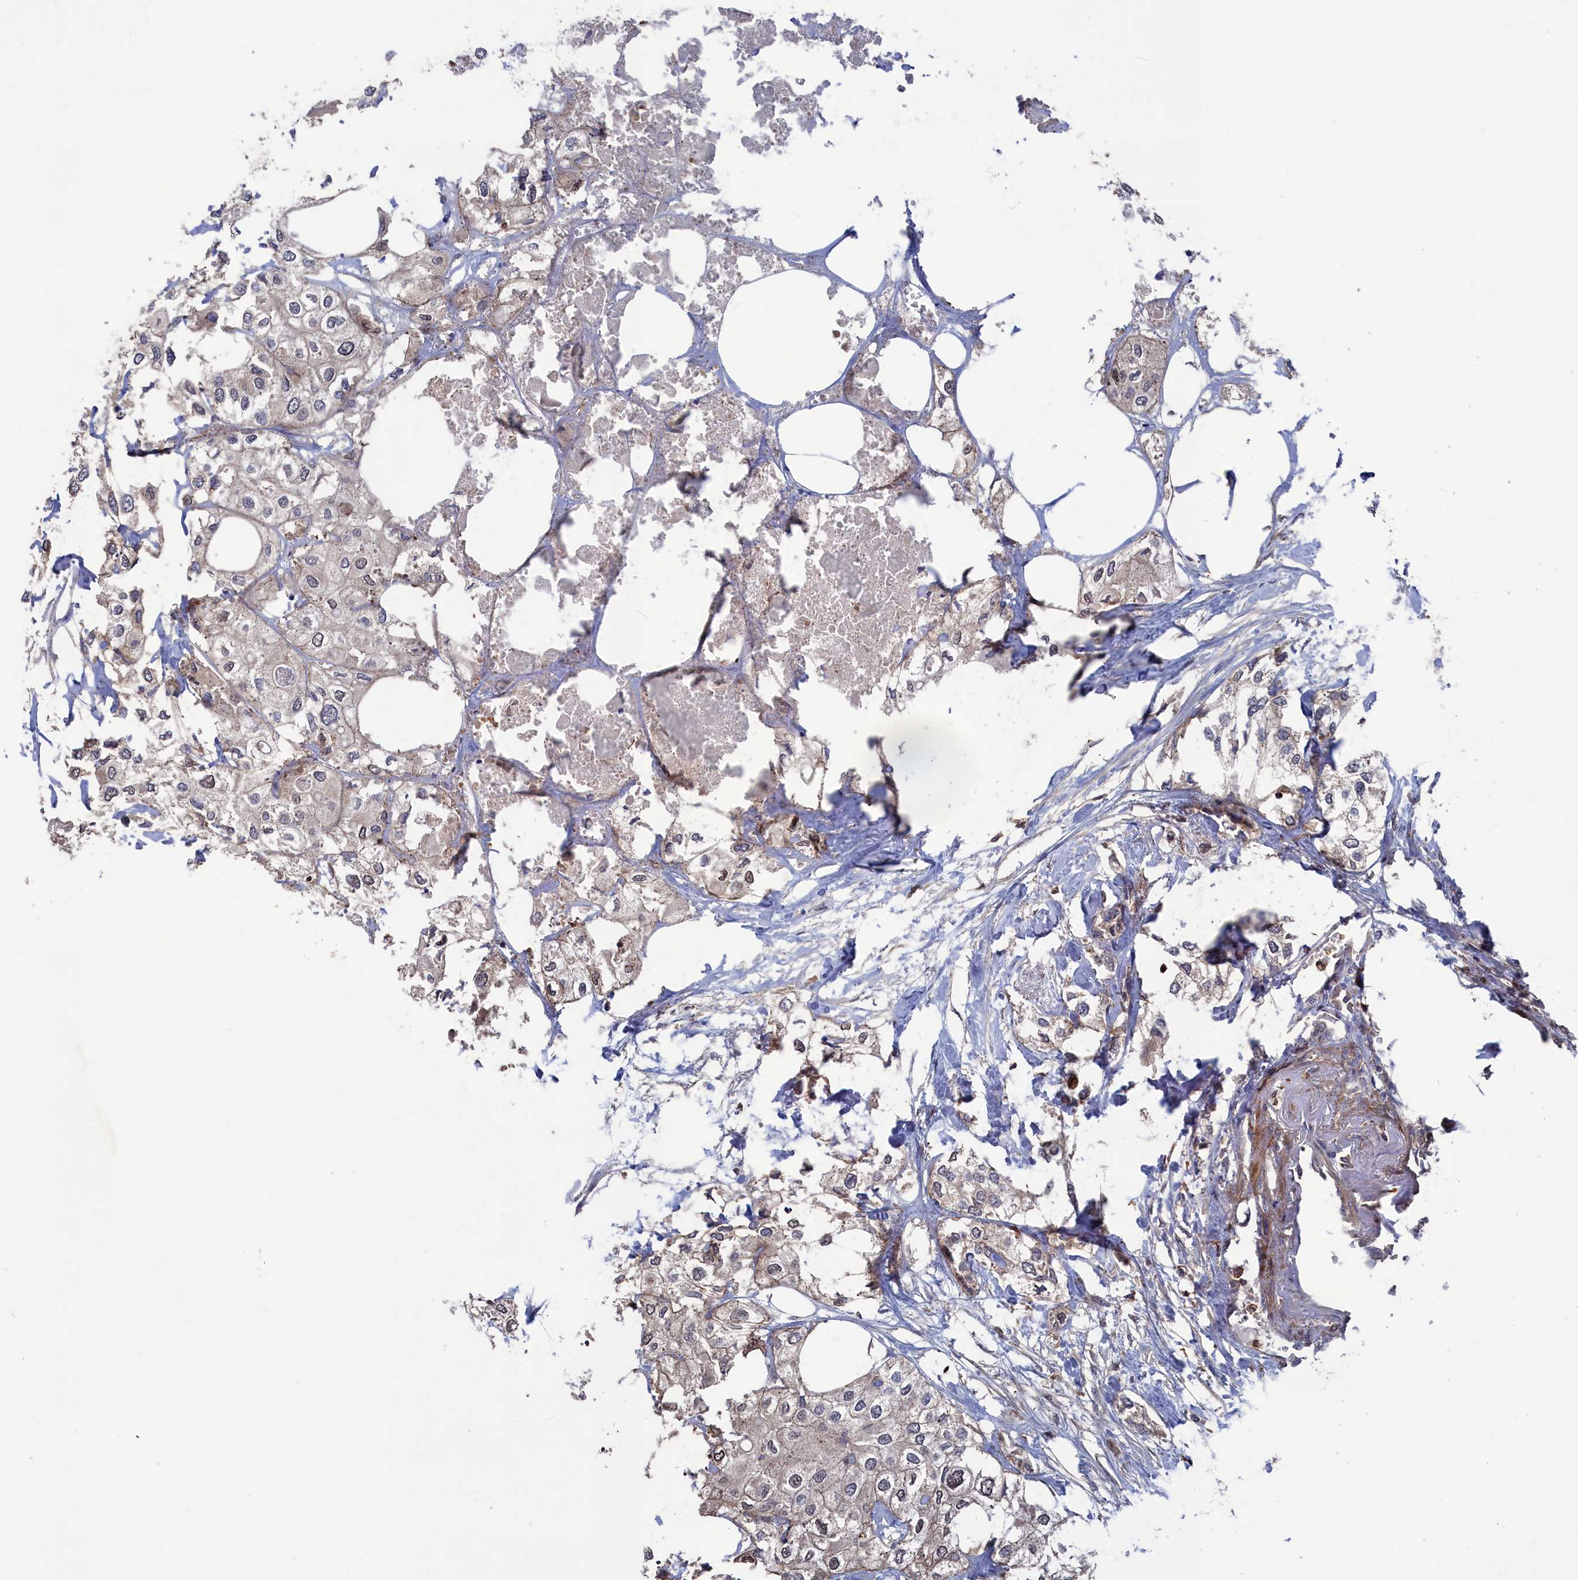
{"staining": {"intensity": "weak", "quantity": "<25%", "location": "nuclear"}, "tissue": "urothelial cancer", "cell_type": "Tumor cells", "image_type": "cancer", "snomed": [{"axis": "morphology", "description": "Urothelial carcinoma, High grade"}, {"axis": "topography", "description": "Urinary bladder"}], "caption": "Tumor cells are negative for protein expression in human urothelial carcinoma (high-grade).", "gene": "PLA2G15", "patient": {"sex": "male", "age": 64}}